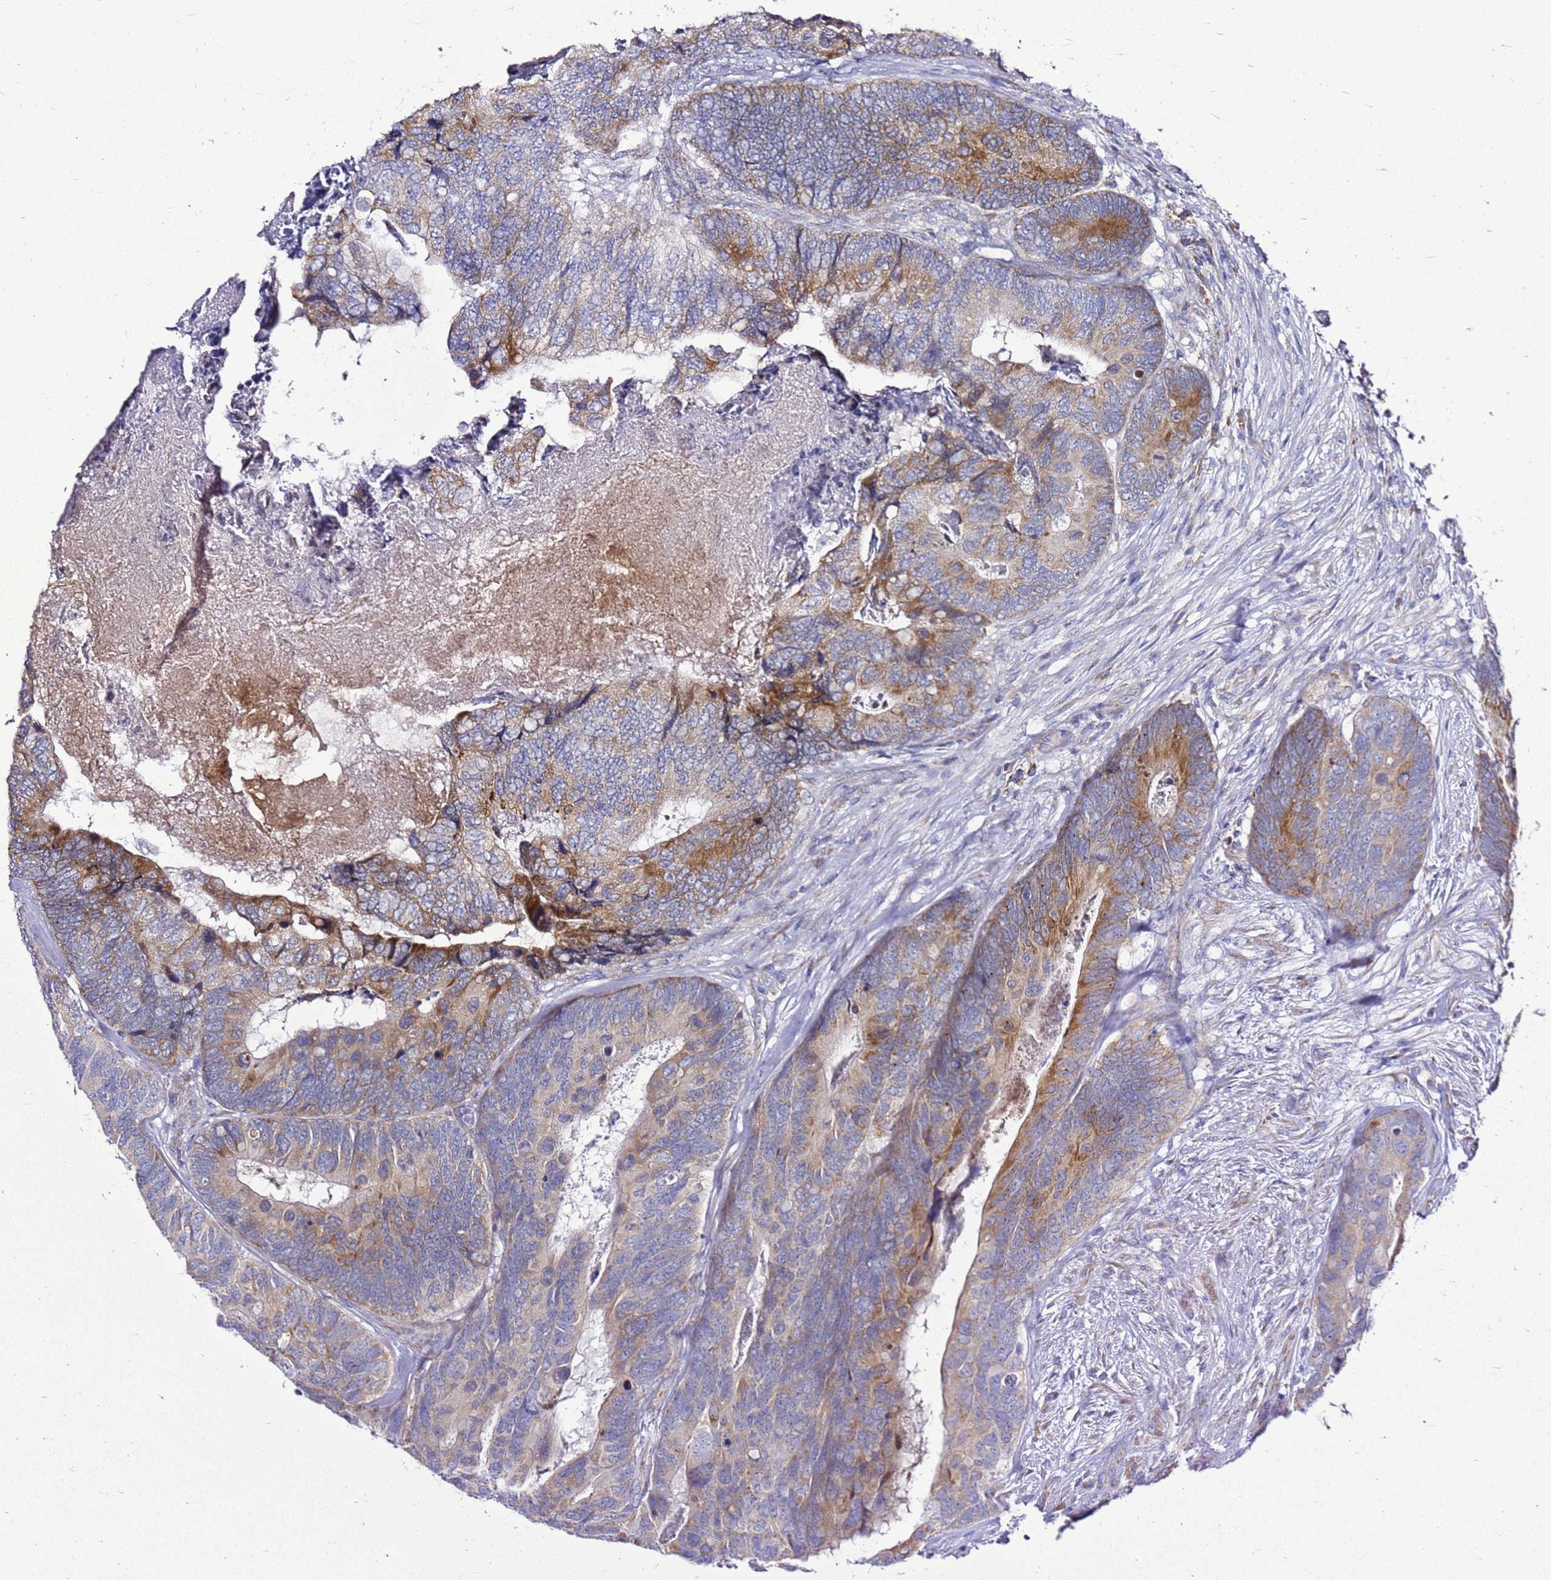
{"staining": {"intensity": "moderate", "quantity": "25%-75%", "location": "cytoplasmic/membranous"}, "tissue": "colorectal cancer", "cell_type": "Tumor cells", "image_type": "cancer", "snomed": [{"axis": "morphology", "description": "Adenocarcinoma, NOS"}, {"axis": "topography", "description": "Colon"}], "caption": "High-magnification brightfield microscopy of colorectal cancer stained with DAB (3,3'-diaminobenzidine) (brown) and counterstained with hematoxylin (blue). tumor cells exhibit moderate cytoplasmic/membranous expression is appreciated in about25%-75% of cells. (DAB = brown stain, brightfield microscopy at high magnification).", "gene": "MRPL36", "patient": {"sex": "female", "age": 67}}